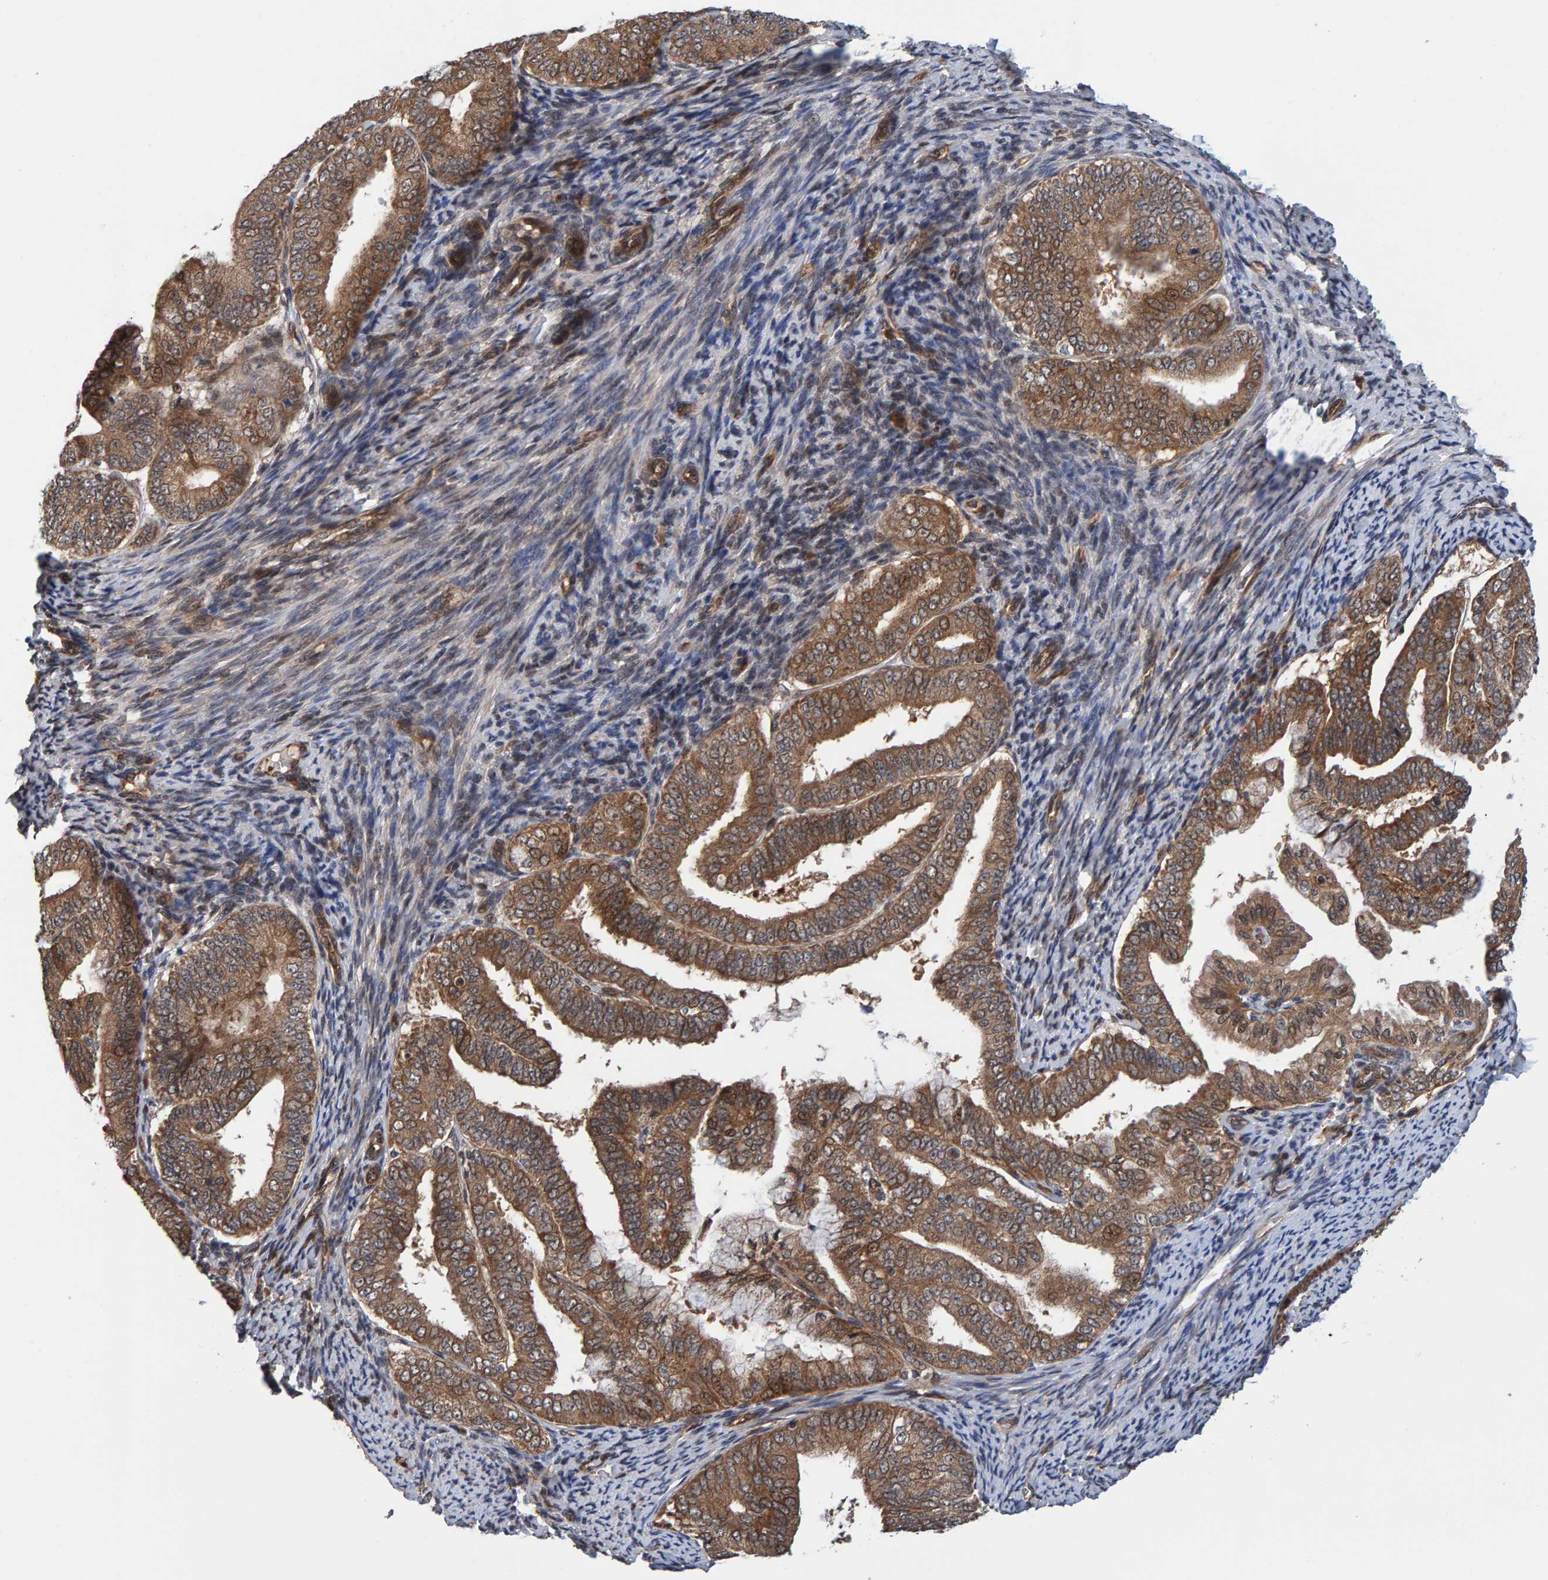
{"staining": {"intensity": "moderate", "quantity": ">75%", "location": "cytoplasmic/membranous"}, "tissue": "endometrial cancer", "cell_type": "Tumor cells", "image_type": "cancer", "snomed": [{"axis": "morphology", "description": "Adenocarcinoma, NOS"}, {"axis": "topography", "description": "Endometrium"}], "caption": "An immunohistochemistry image of tumor tissue is shown. Protein staining in brown shows moderate cytoplasmic/membranous positivity in adenocarcinoma (endometrial) within tumor cells.", "gene": "SCRN2", "patient": {"sex": "female", "age": 63}}